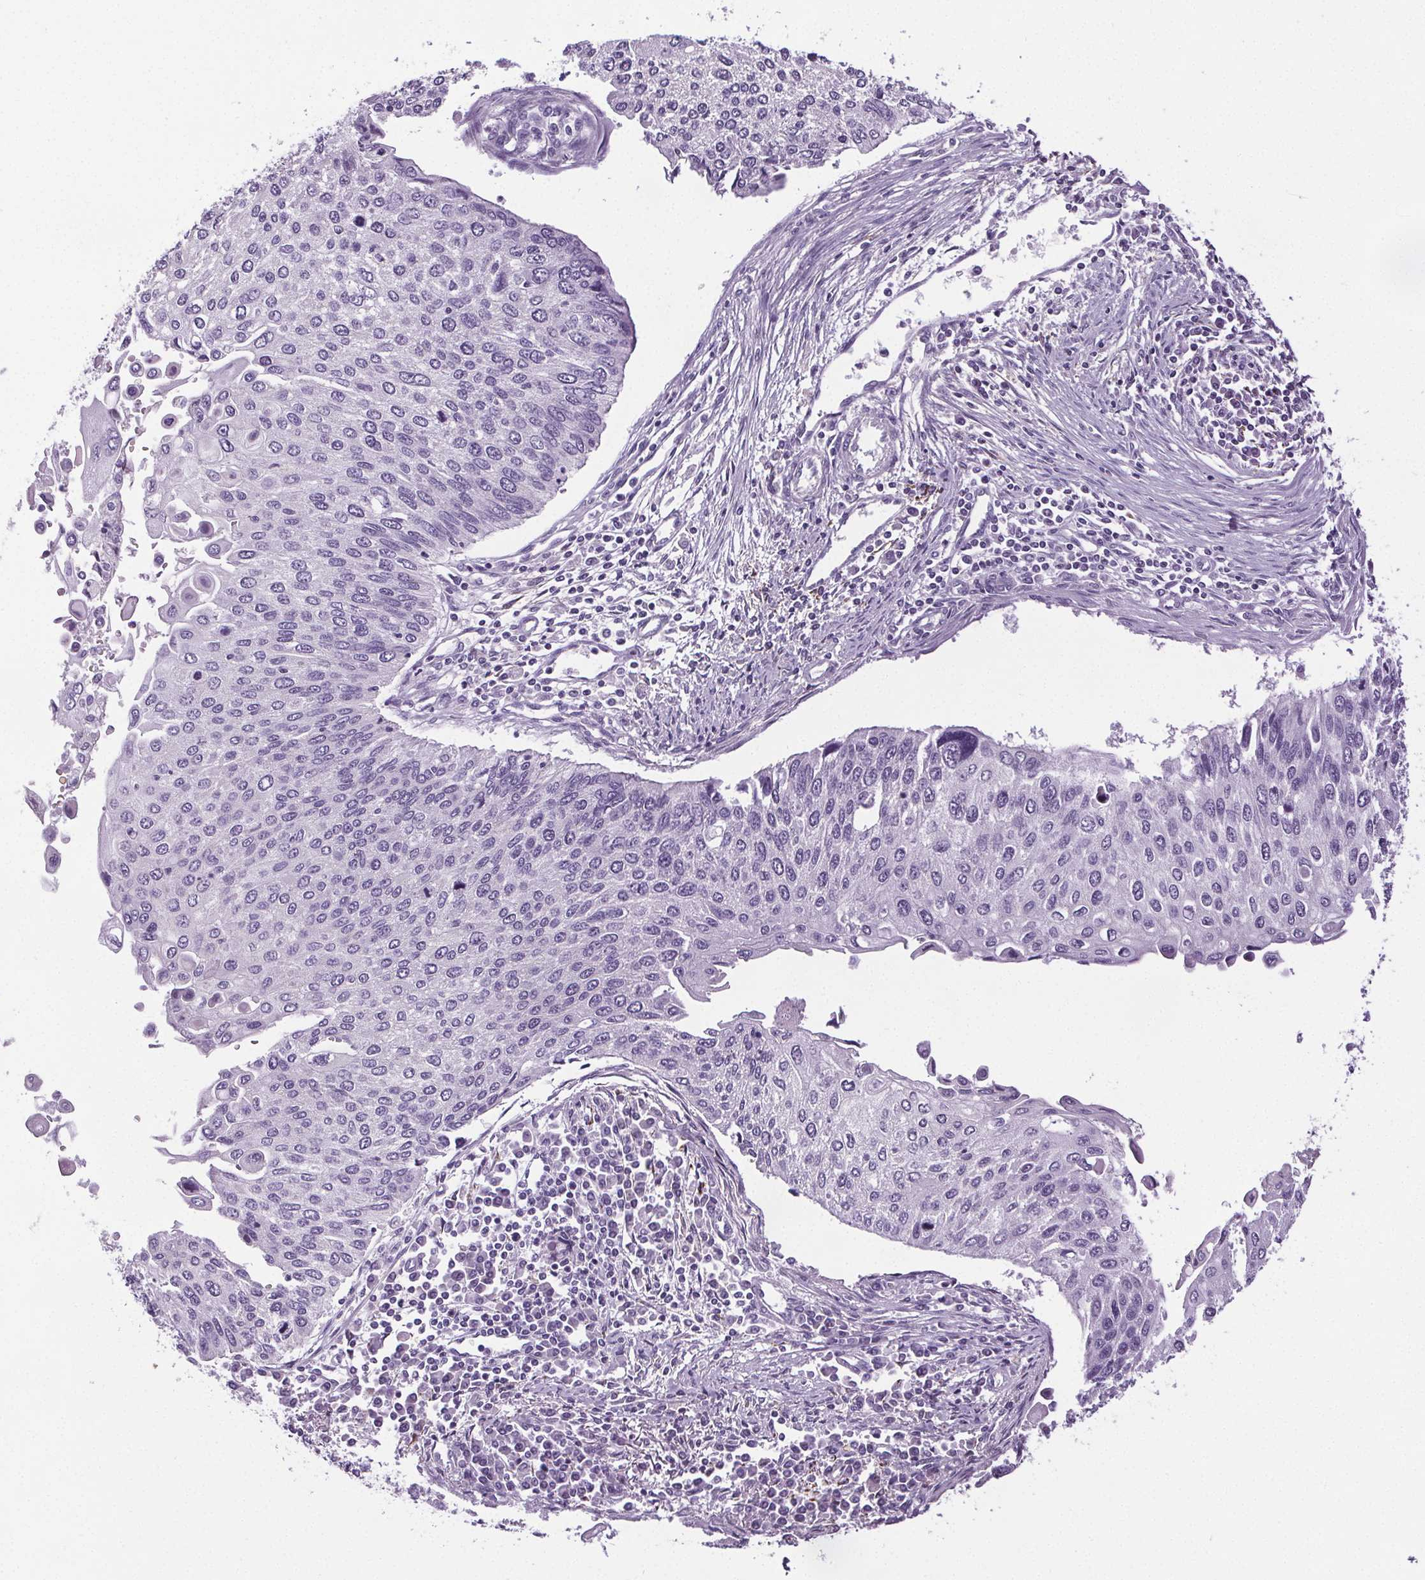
{"staining": {"intensity": "negative", "quantity": "none", "location": "none"}, "tissue": "lung cancer", "cell_type": "Tumor cells", "image_type": "cancer", "snomed": [{"axis": "morphology", "description": "Squamous cell carcinoma, NOS"}, {"axis": "morphology", "description": "Squamous cell carcinoma, metastatic, NOS"}, {"axis": "topography", "description": "Lung"}], "caption": "Lung cancer was stained to show a protein in brown. There is no significant expression in tumor cells.", "gene": "GPIHBP1", "patient": {"sex": "male", "age": 63}}